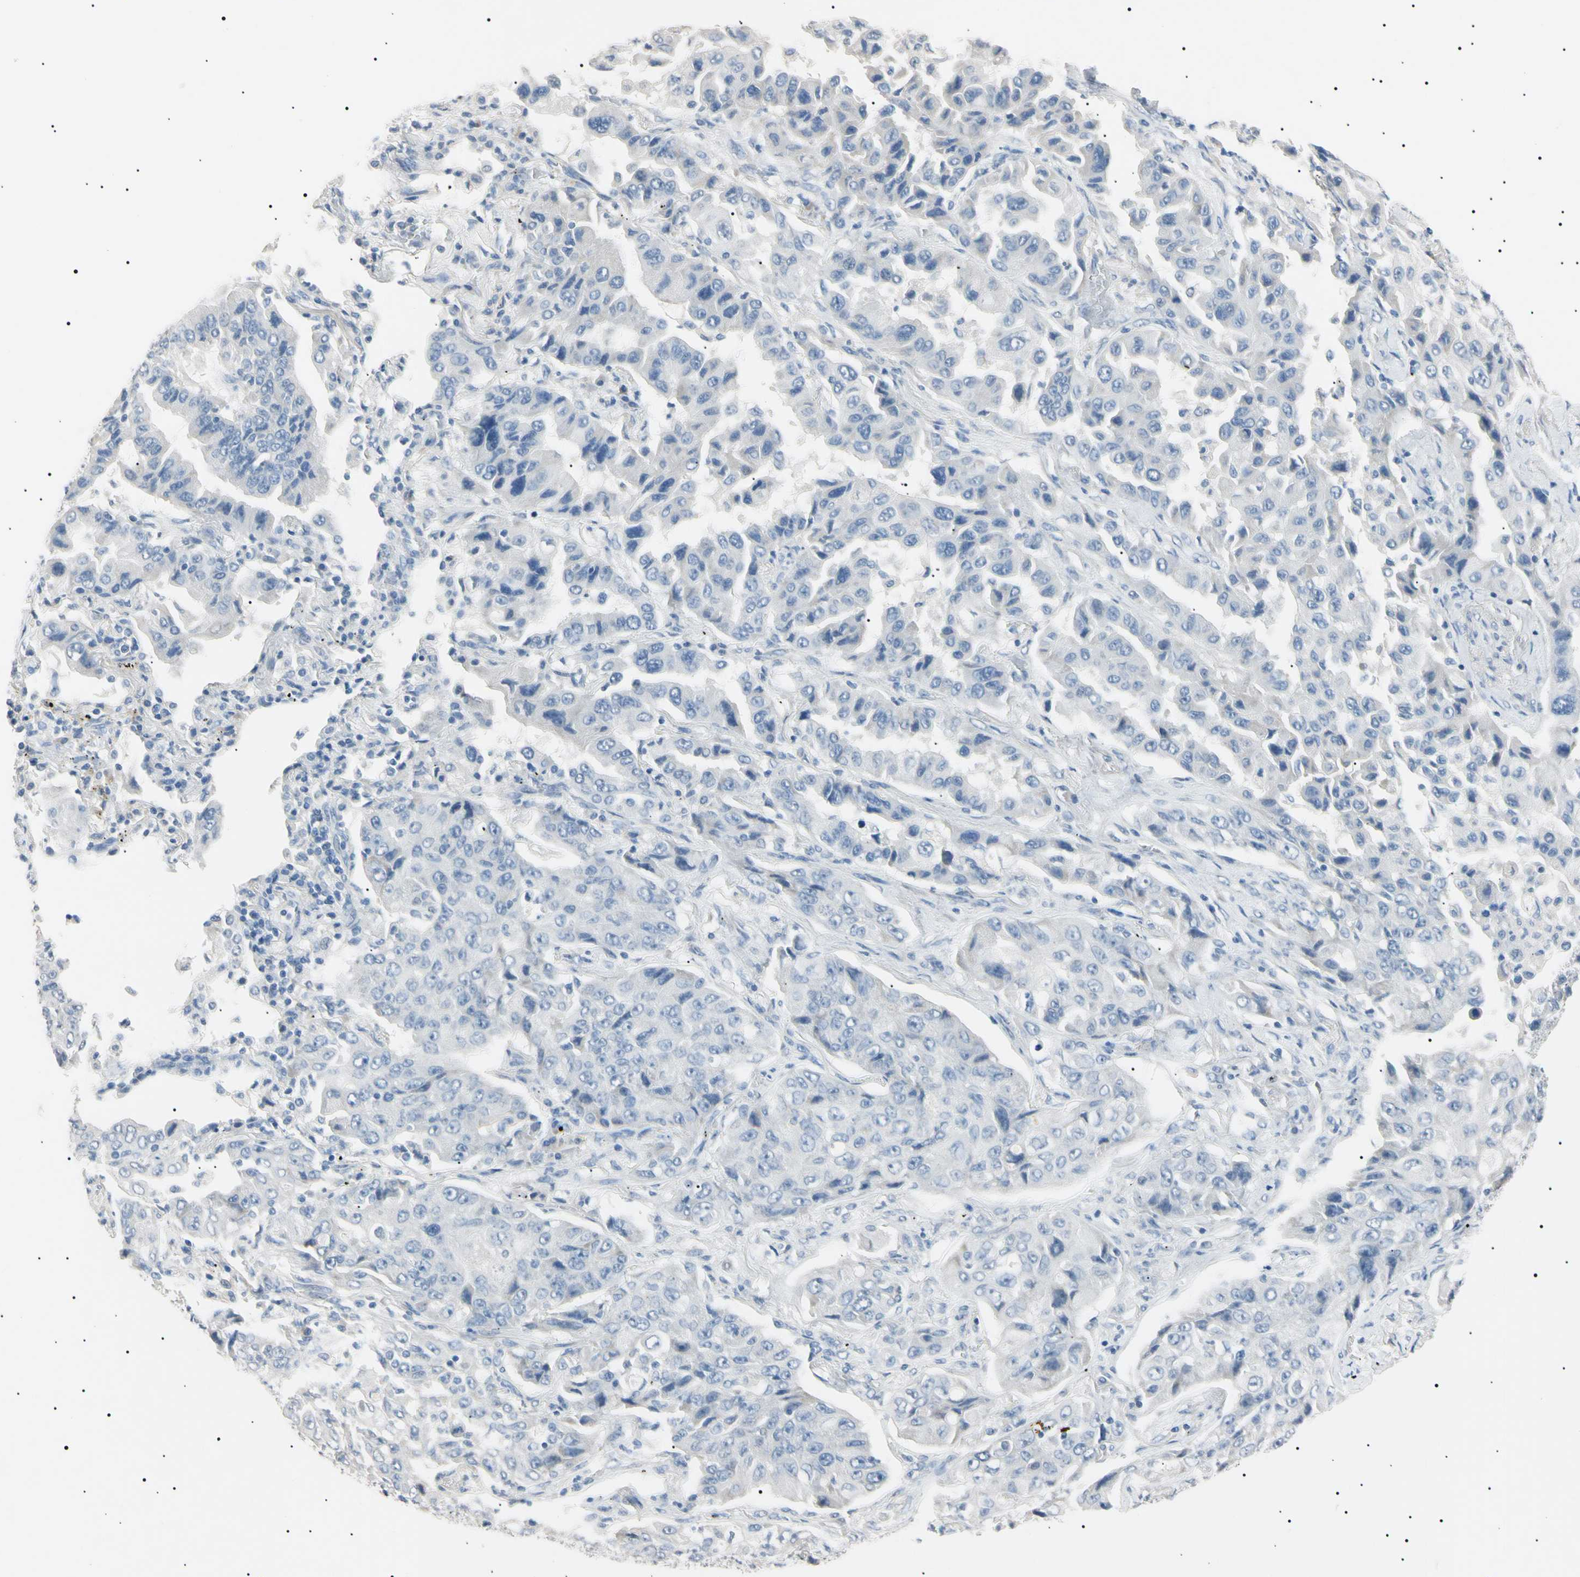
{"staining": {"intensity": "negative", "quantity": "none", "location": "none"}, "tissue": "lung cancer", "cell_type": "Tumor cells", "image_type": "cancer", "snomed": [{"axis": "morphology", "description": "Adenocarcinoma, NOS"}, {"axis": "topography", "description": "Lung"}], "caption": "An immunohistochemistry image of adenocarcinoma (lung) is shown. There is no staining in tumor cells of adenocarcinoma (lung). (Stains: DAB immunohistochemistry with hematoxylin counter stain, Microscopy: brightfield microscopy at high magnification).", "gene": "CGB3", "patient": {"sex": "female", "age": 65}}